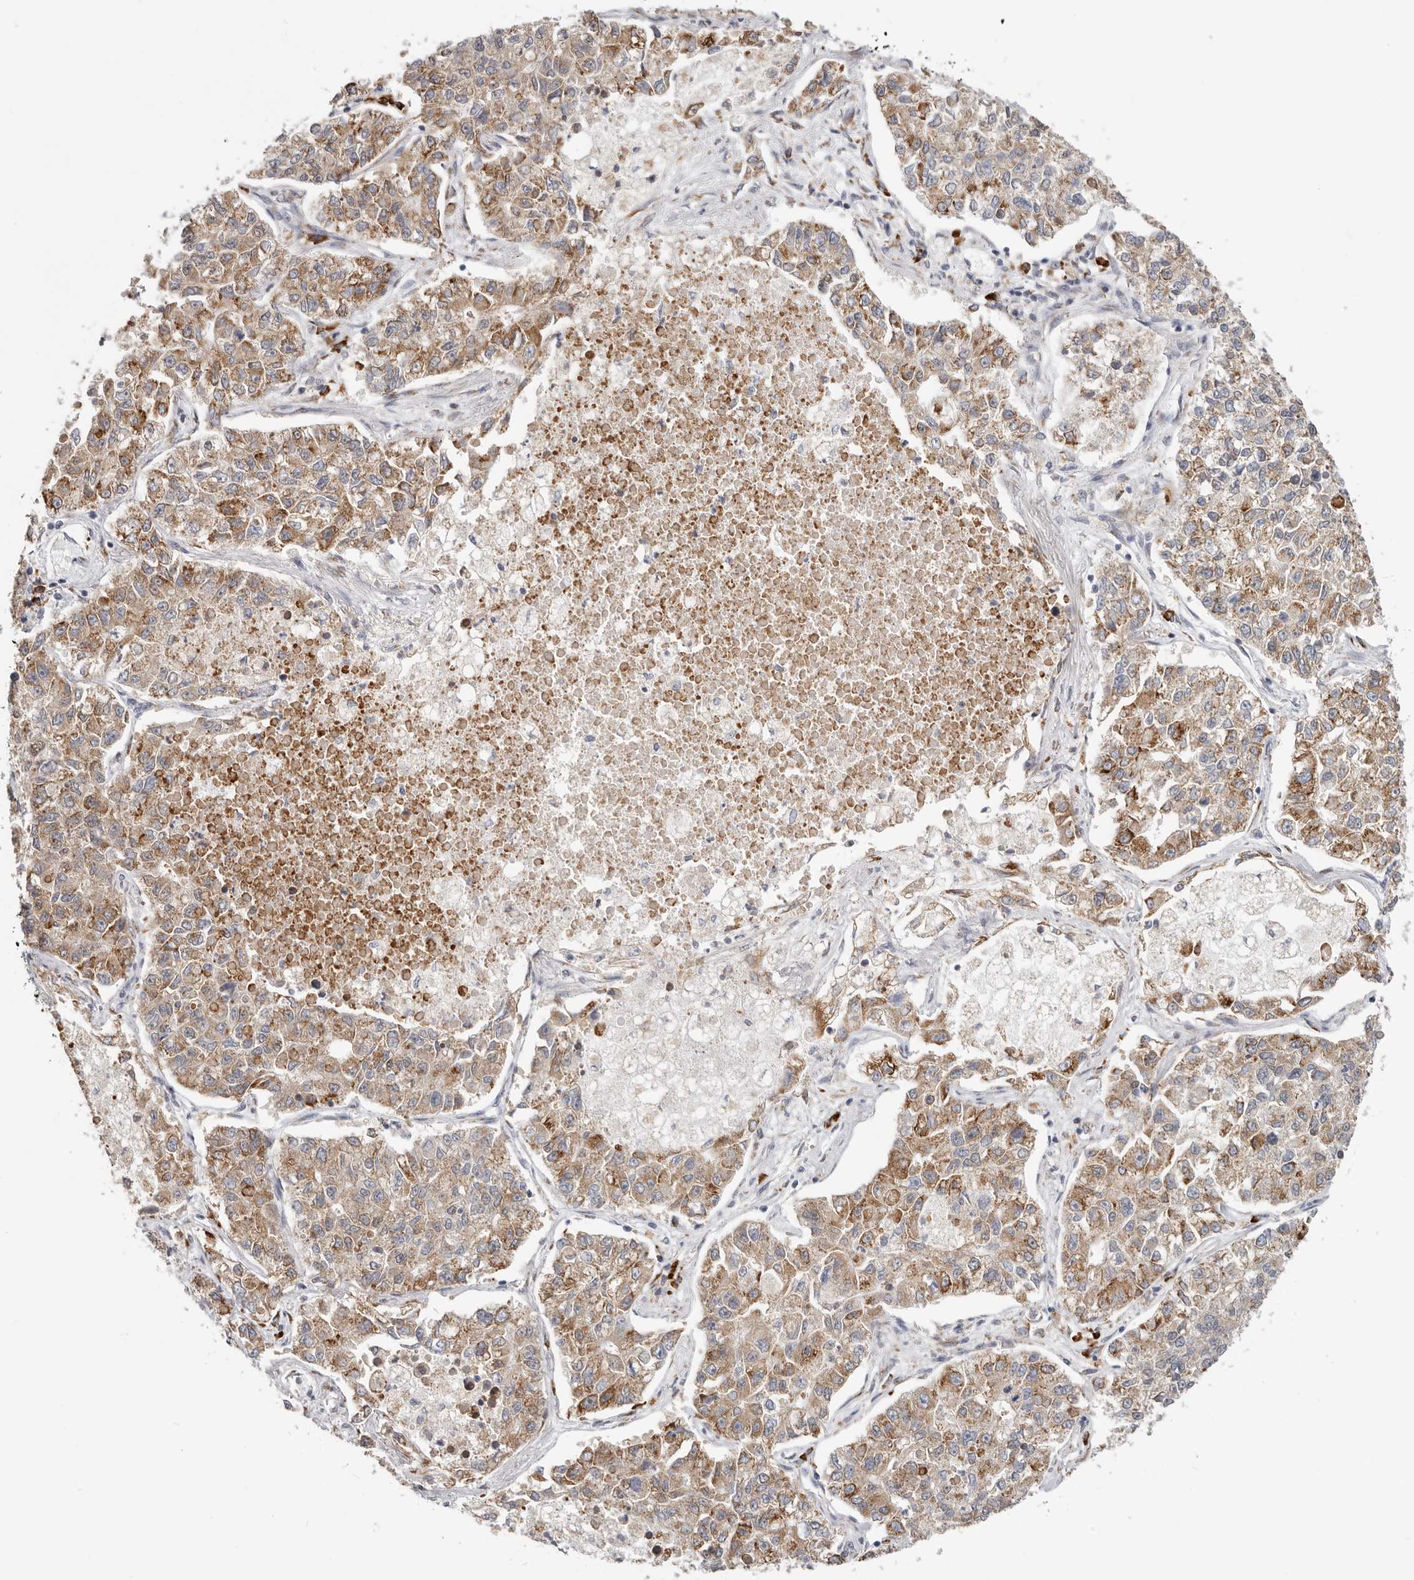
{"staining": {"intensity": "moderate", "quantity": ">75%", "location": "cytoplasmic/membranous"}, "tissue": "lung cancer", "cell_type": "Tumor cells", "image_type": "cancer", "snomed": [{"axis": "morphology", "description": "Adenocarcinoma, NOS"}, {"axis": "topography", "description": "Lung"}], "caption": "Tumor cells show medium levels of moderate cytoplasmic/membranous expression in approximately >75% of cells in human lung cancer (adenocarcinoma).", "gene": "IL32", "patient": {"sex": "male", "age": 49}}